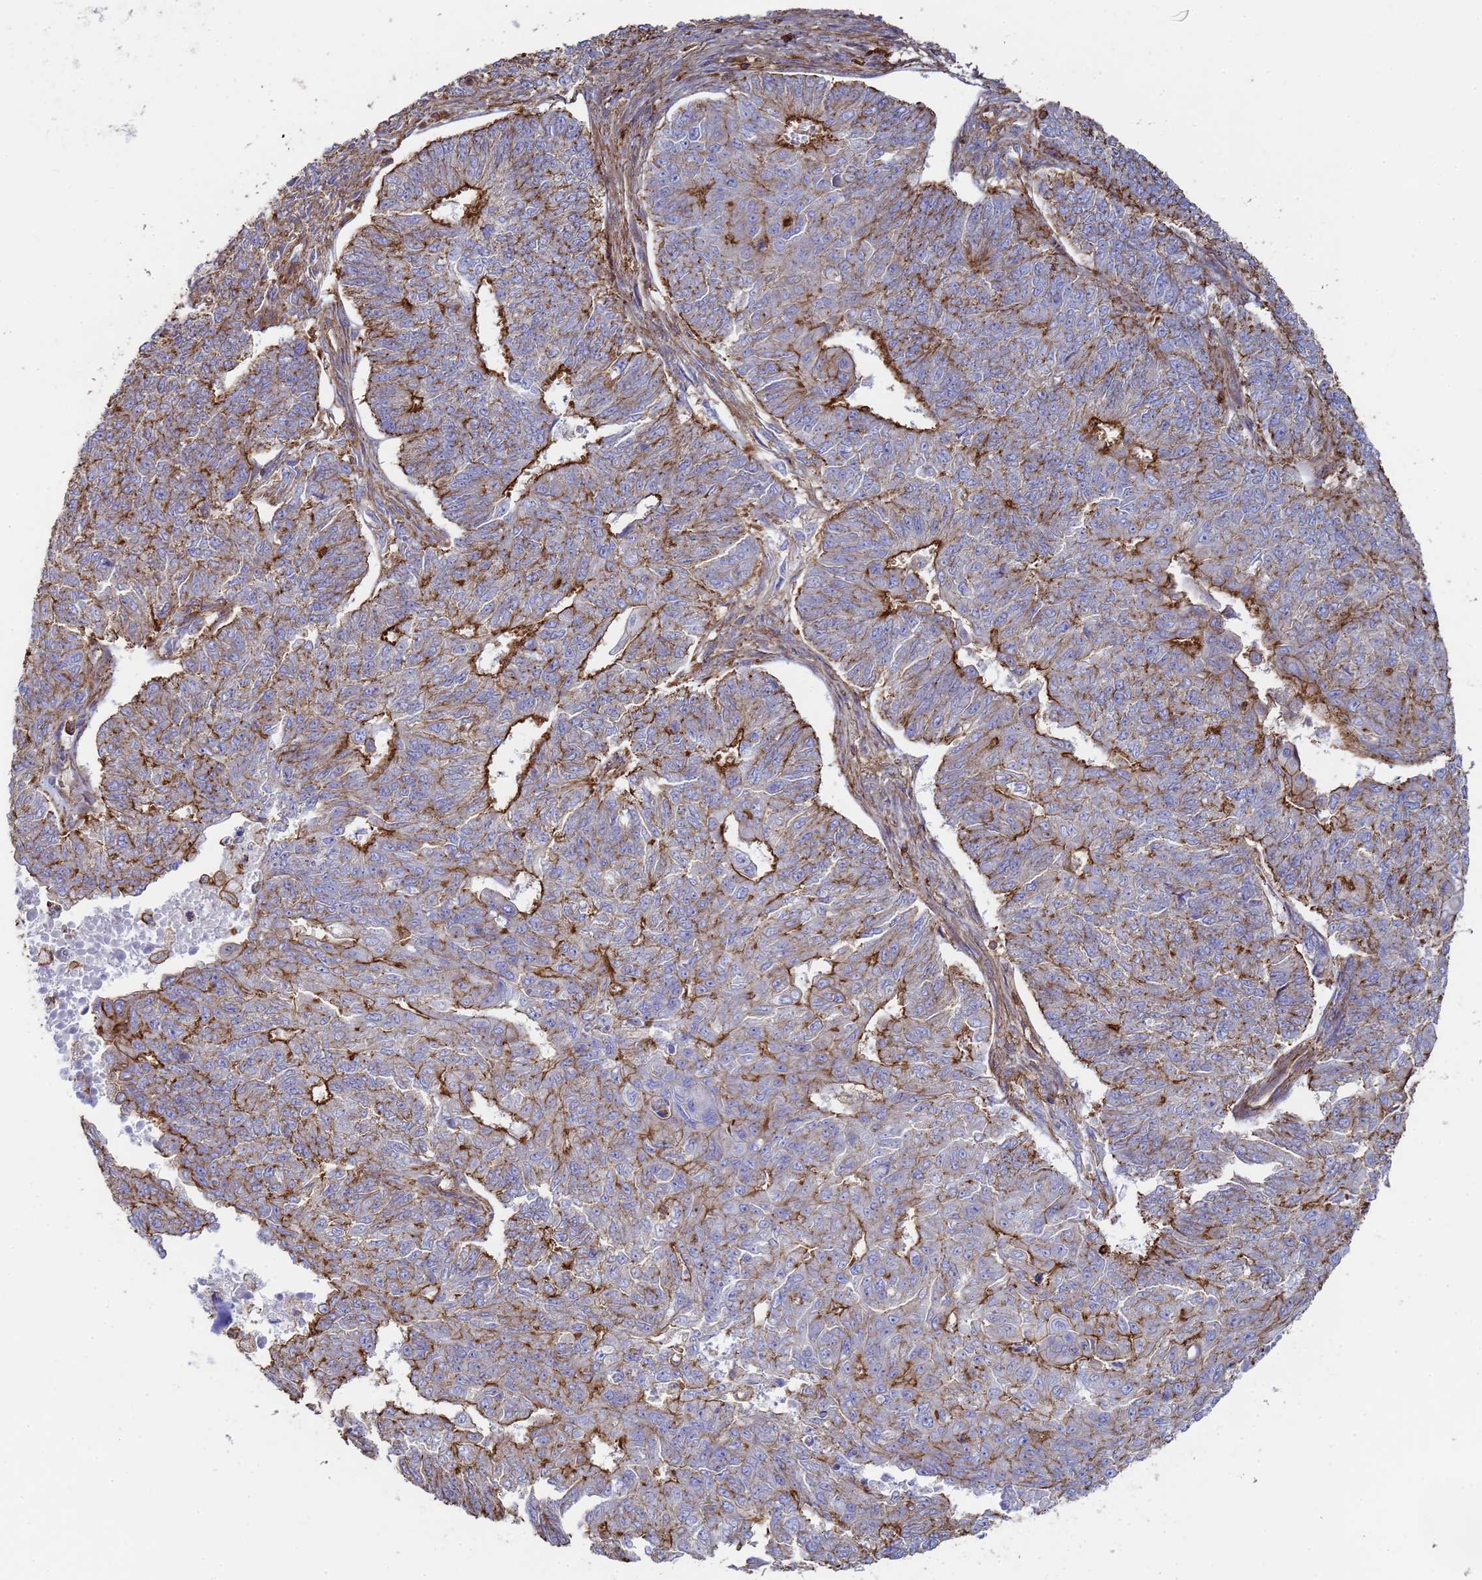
{"staining": {"intensity": "strong", "quantity": "25%-75%", "location": "cytoplasmic/membranous"}, "tissue": "endometrial cancer", "cell_type": "Tumor cells", "image_type": "cancer", "snomed": [{"axis": "morphology", "description": "Adenocarcinoma, NOS"}, {"axis": "topography", "description": "Endometrium"}], "caption": "Immunohistochemical staining of adenocarcinoma (endometrial) exhibits high levels of strong cytoplasmic/membranous positivity in about 25%-75% of tumor cells.", "gene": "ACTB", "patient": {"sex": "female", "age": 32}}